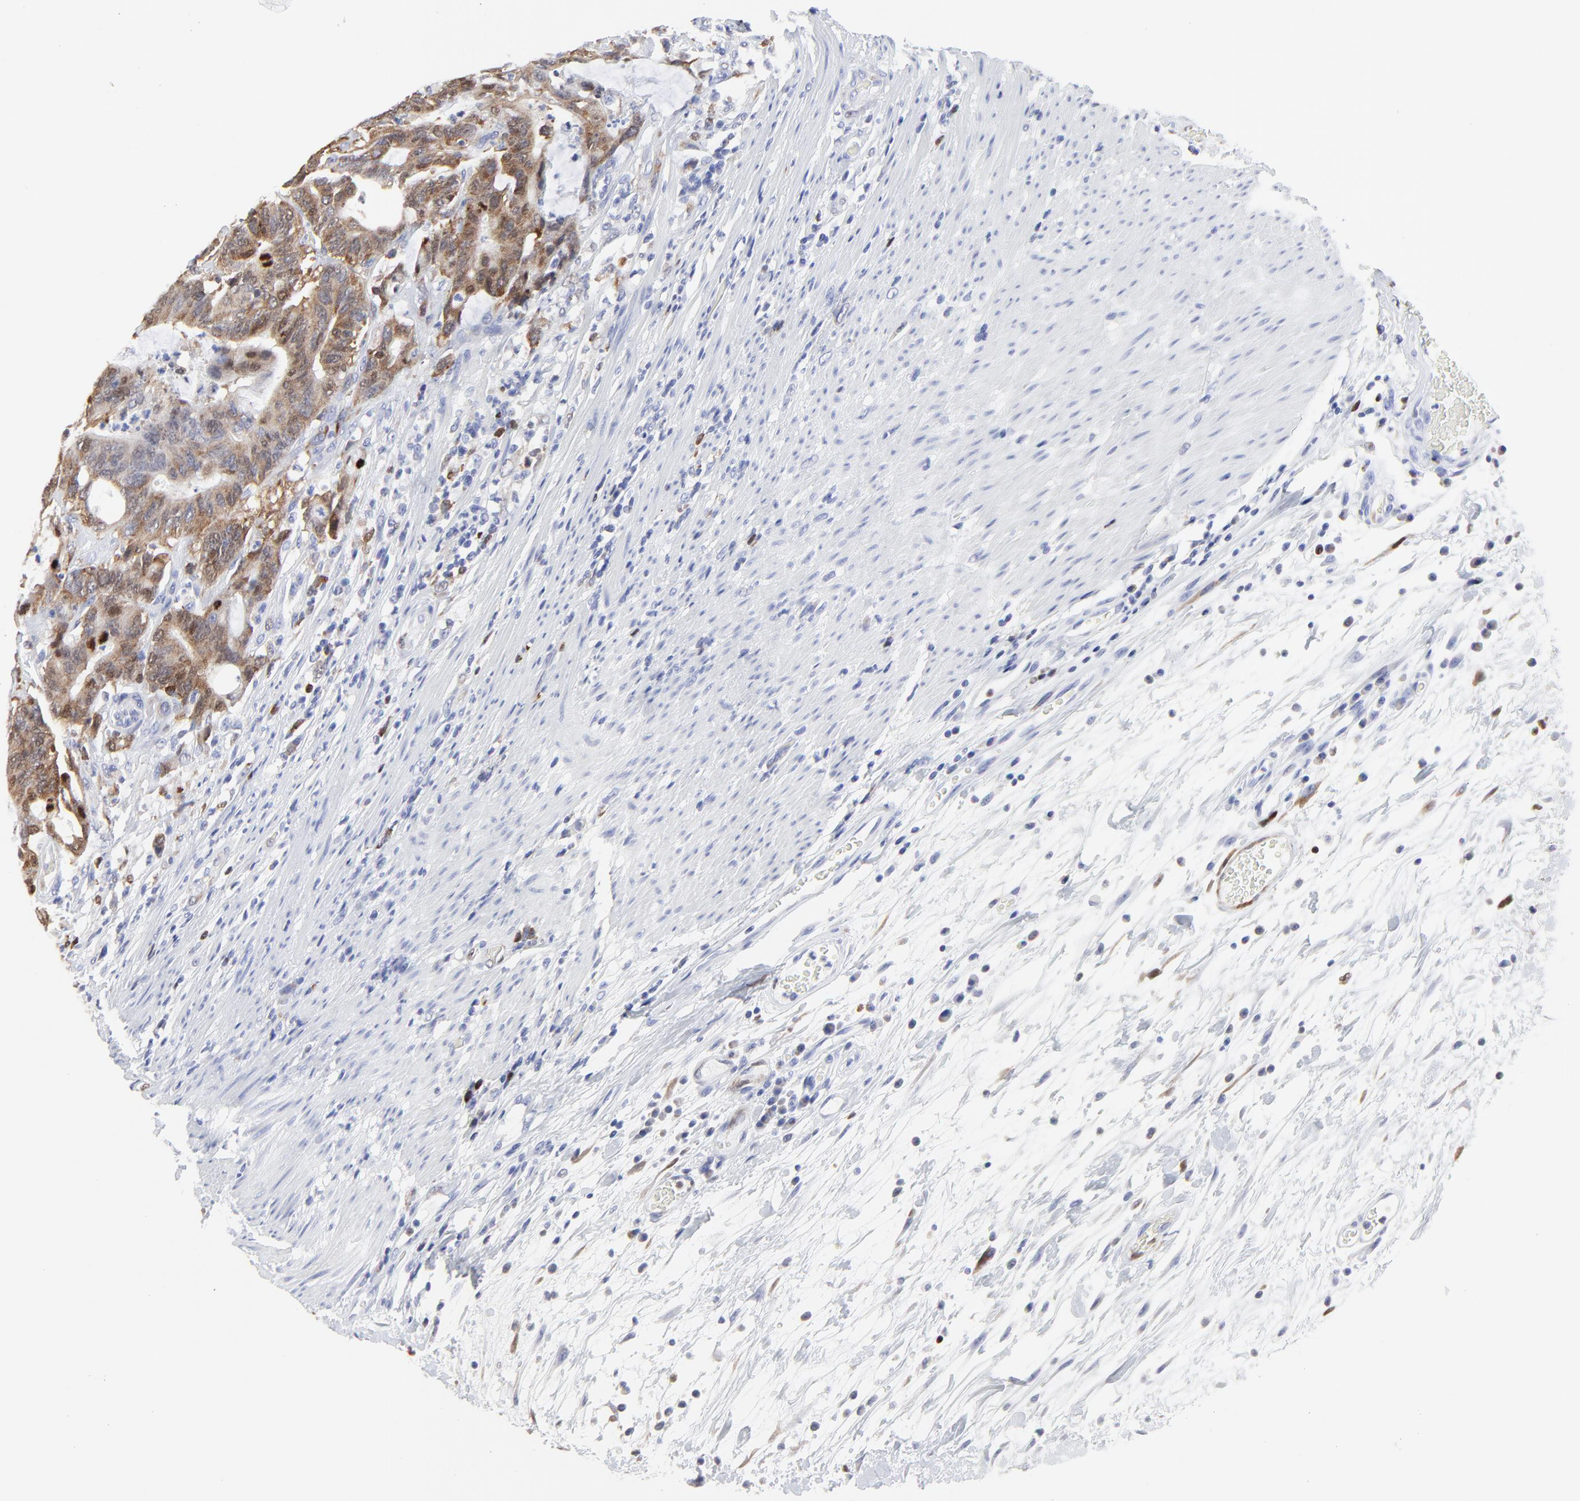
{"staining": {"intensity": "moderate", "quantity": ">75%", "location": "cytoplasmic/membranous"}, "tissue": "colorectal cancer", "cell_type": "Tumor cells", "image_type": "cancer", "snomed": [{"axis": "morphology", "description": "Adenocarcinoma, NOS"}, {"axis": "topography", "description": "Colon"}], "caption": "Protein analysis of colorectal cancer tissue shows moderate cytoplasmic/membranous expression in approximately >75% of tumor cells.", "gene": "NCAPH", "patient": {"sex": "male", "age": 54}}